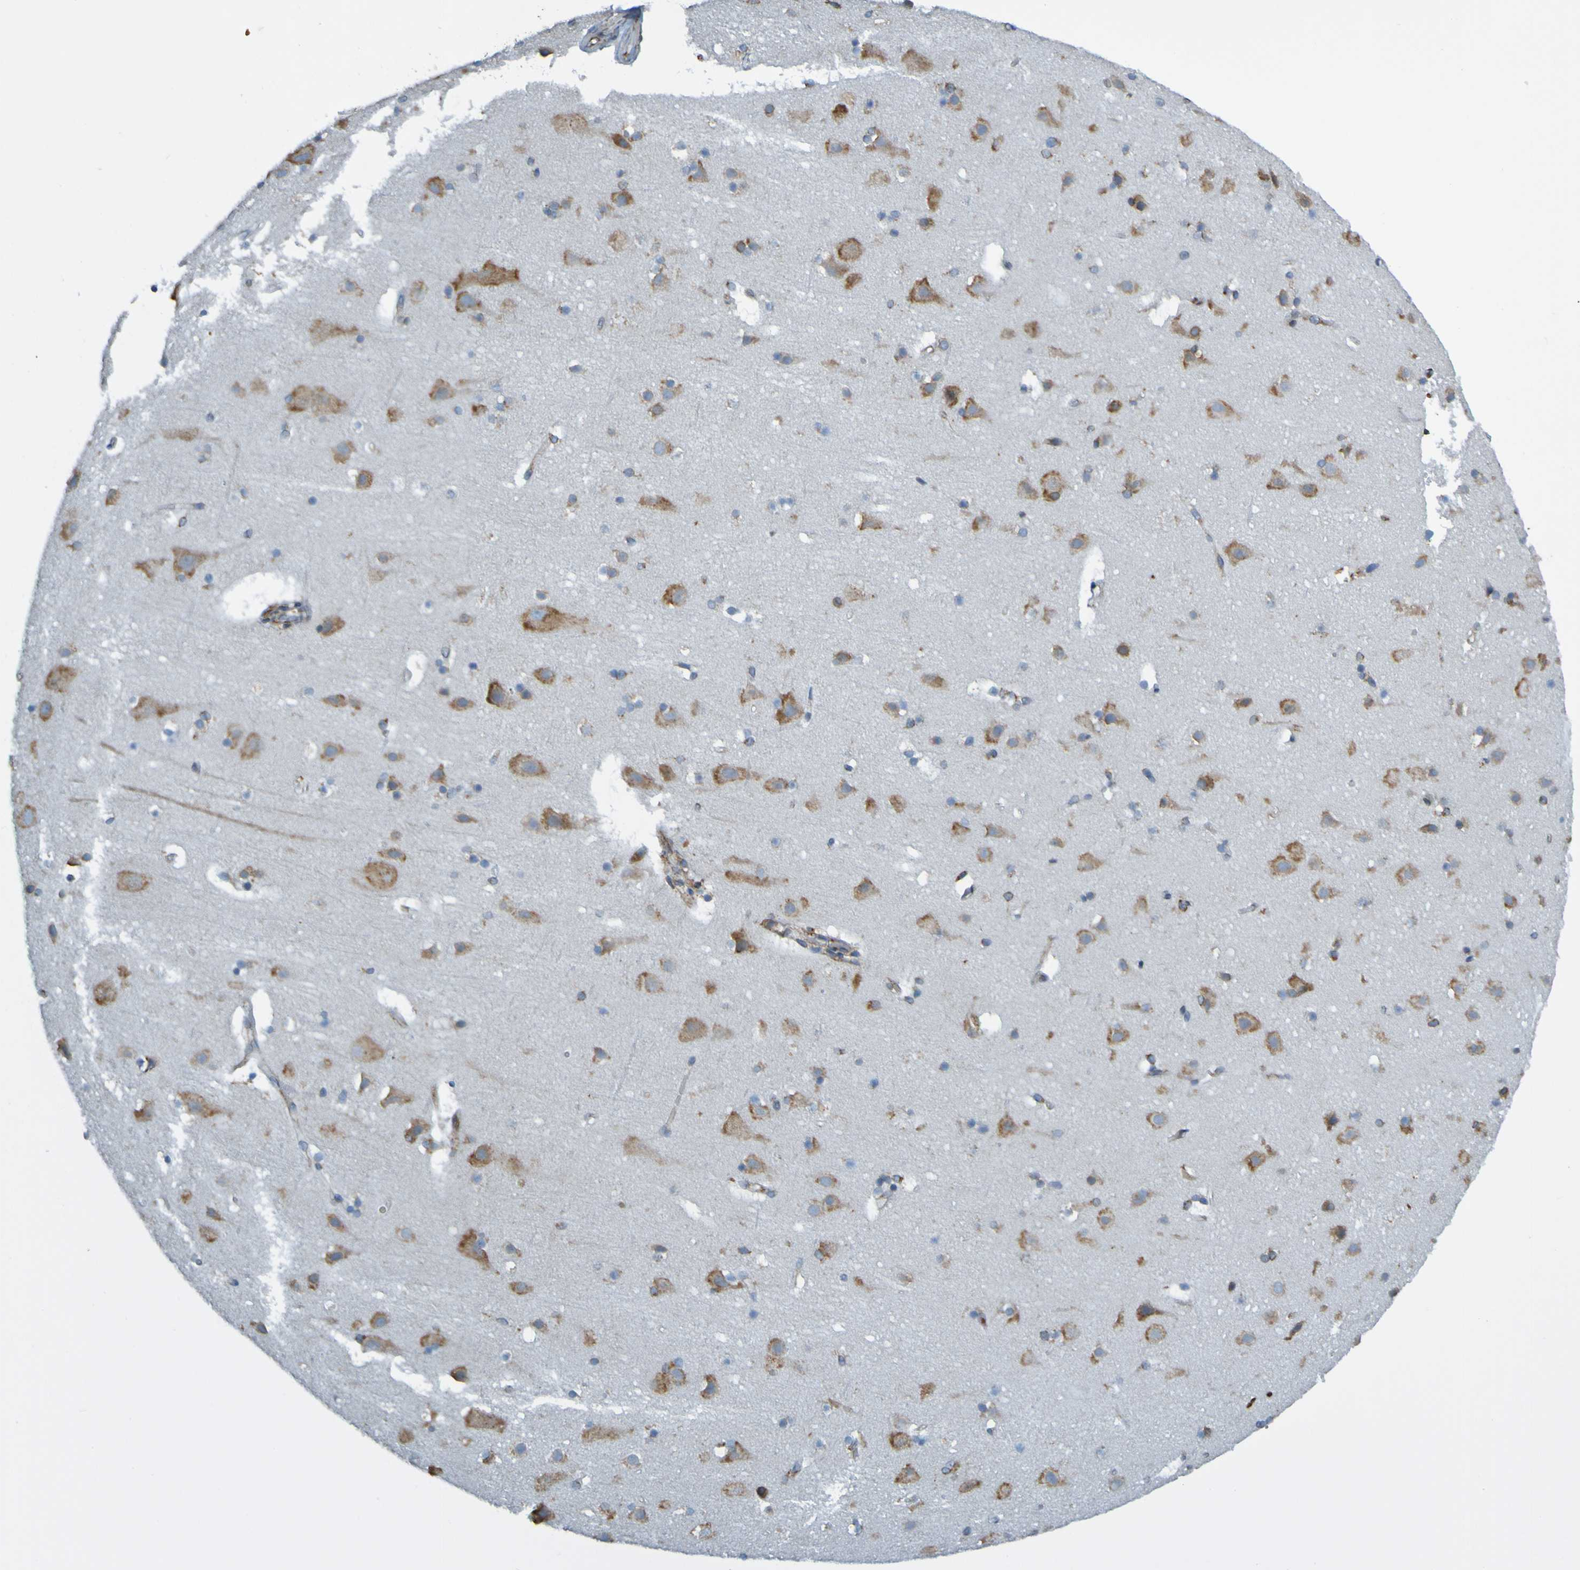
{"staining": {"intensity": "moderate", "quantity": "25%-75%", "location": "cytoplasmic/membranous"}, "tissue": "cerebral cortex", "cell_type": "Endothelial cells", "image_type": "normal", "snomed": [{"axis": "morphology", "description": "Normal tissue, NOS"}, {"axis": "topography", "description": "Cerebral cortex"}], "caption": "Immunohistochemistry histopathology image of unremarkable cerebral cortex: human cerebral cortex stained using immunohistochemistry (IHC) demonstrates medium levels of moderate protein expression localized specifically in the cytoplasmic/membranous of endothelial cells, appearing as a cytoplasmic/membranous brown color.", "gene": "SSR1", "patient": {"sex": "male", "age": 45}}